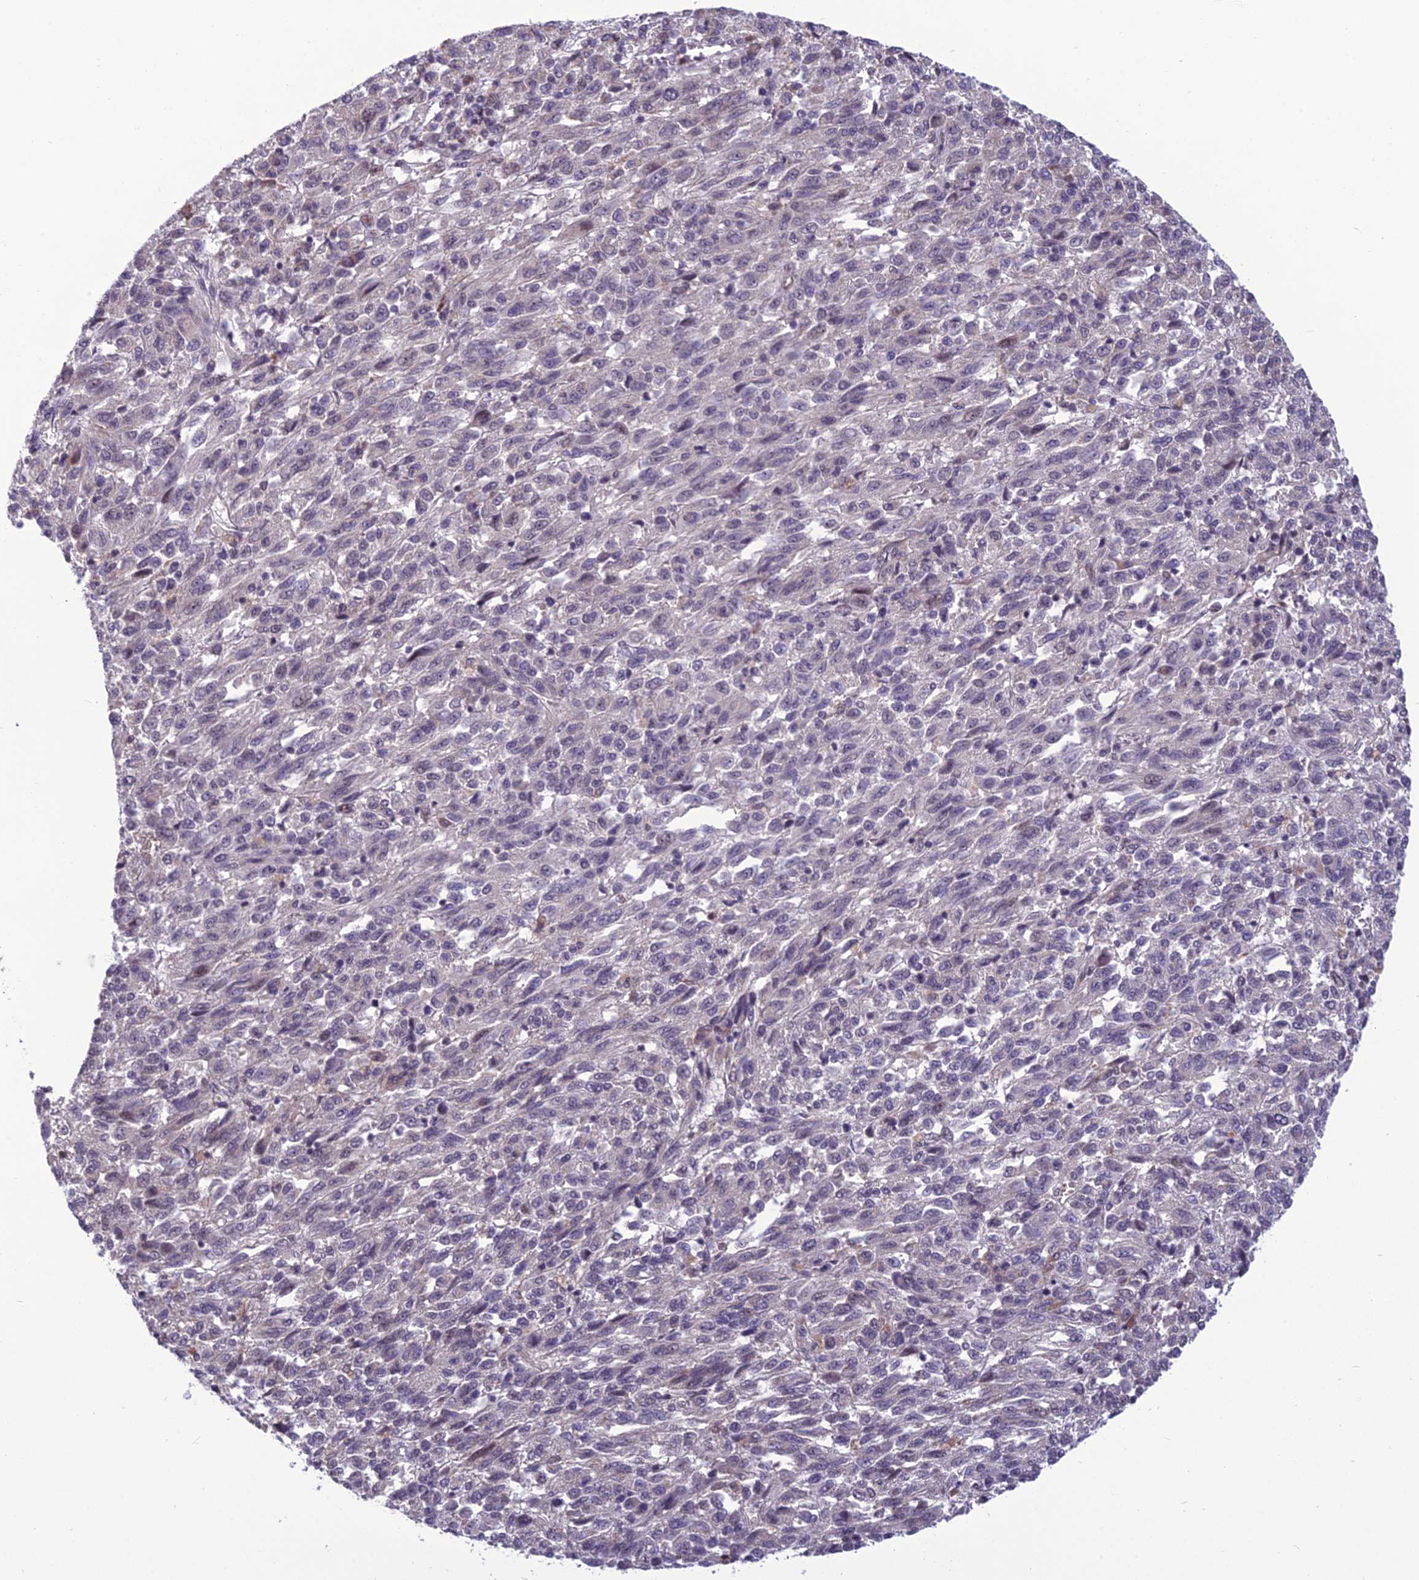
{"staining": {"intensity": "negative", "quantity": "none", "location": "none"}, "tissue": "melanoma", "cell_type": "Tumor cells", "image_type": "cancer", "snomed": [{"axis": "morphology", "description": "Malignant melanoma, Metastatic site"}, {"axis": "topography", "description": "Lung"}], "caption": "Melanoma was stained to show a protein in brown. There is no significant staining in tumor cells. The staining was performed using DAB (3,3'-diaminobenzidine) to visualize the protein expression in brown, while the nuclei were stained in blue with hematoxylin (Magnification: 20x).", "gene": "FBRS", "patient": {"sex": "male", "age": 64}}